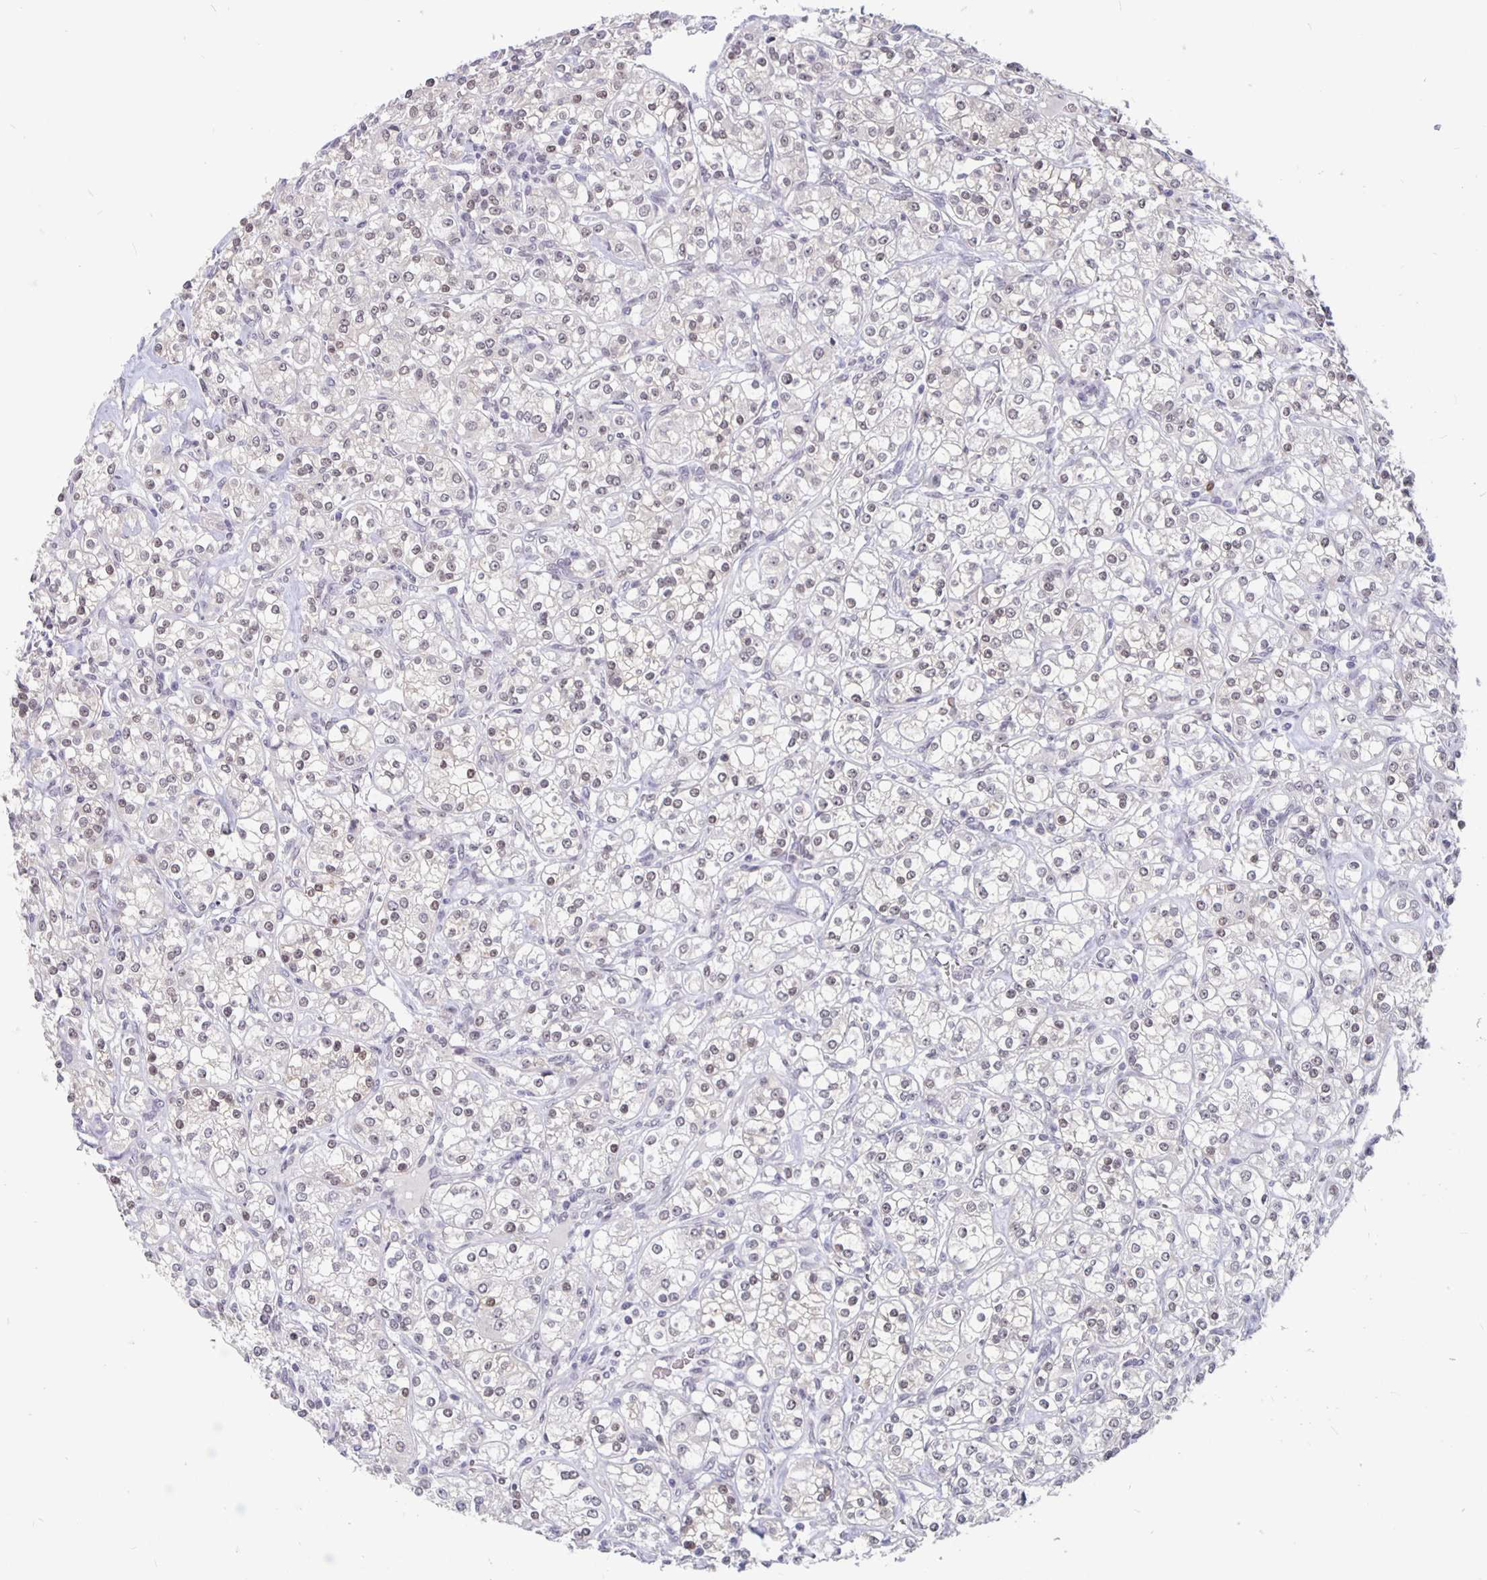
{"staining": {"intensity": "weak", "quantity": "<25%", "location": "nuclear"}, "tissue": "renal cancer", "cell_type": "Tumor cells", "image_type": "cancer", "snomed": [{"axis": "morphology", "description": "Adenocarcinoma, NOS"}, {"axis": "topography", "description": "Kidney"}], "caption": "High power microscopy photomicrograph of an immunohistochemistry image of renal cancer (adenocarcinoma), revealing no significant staining in tumor cells.", "gene": "ZNF691", "patient": {"sex": "male", "age": 77}}